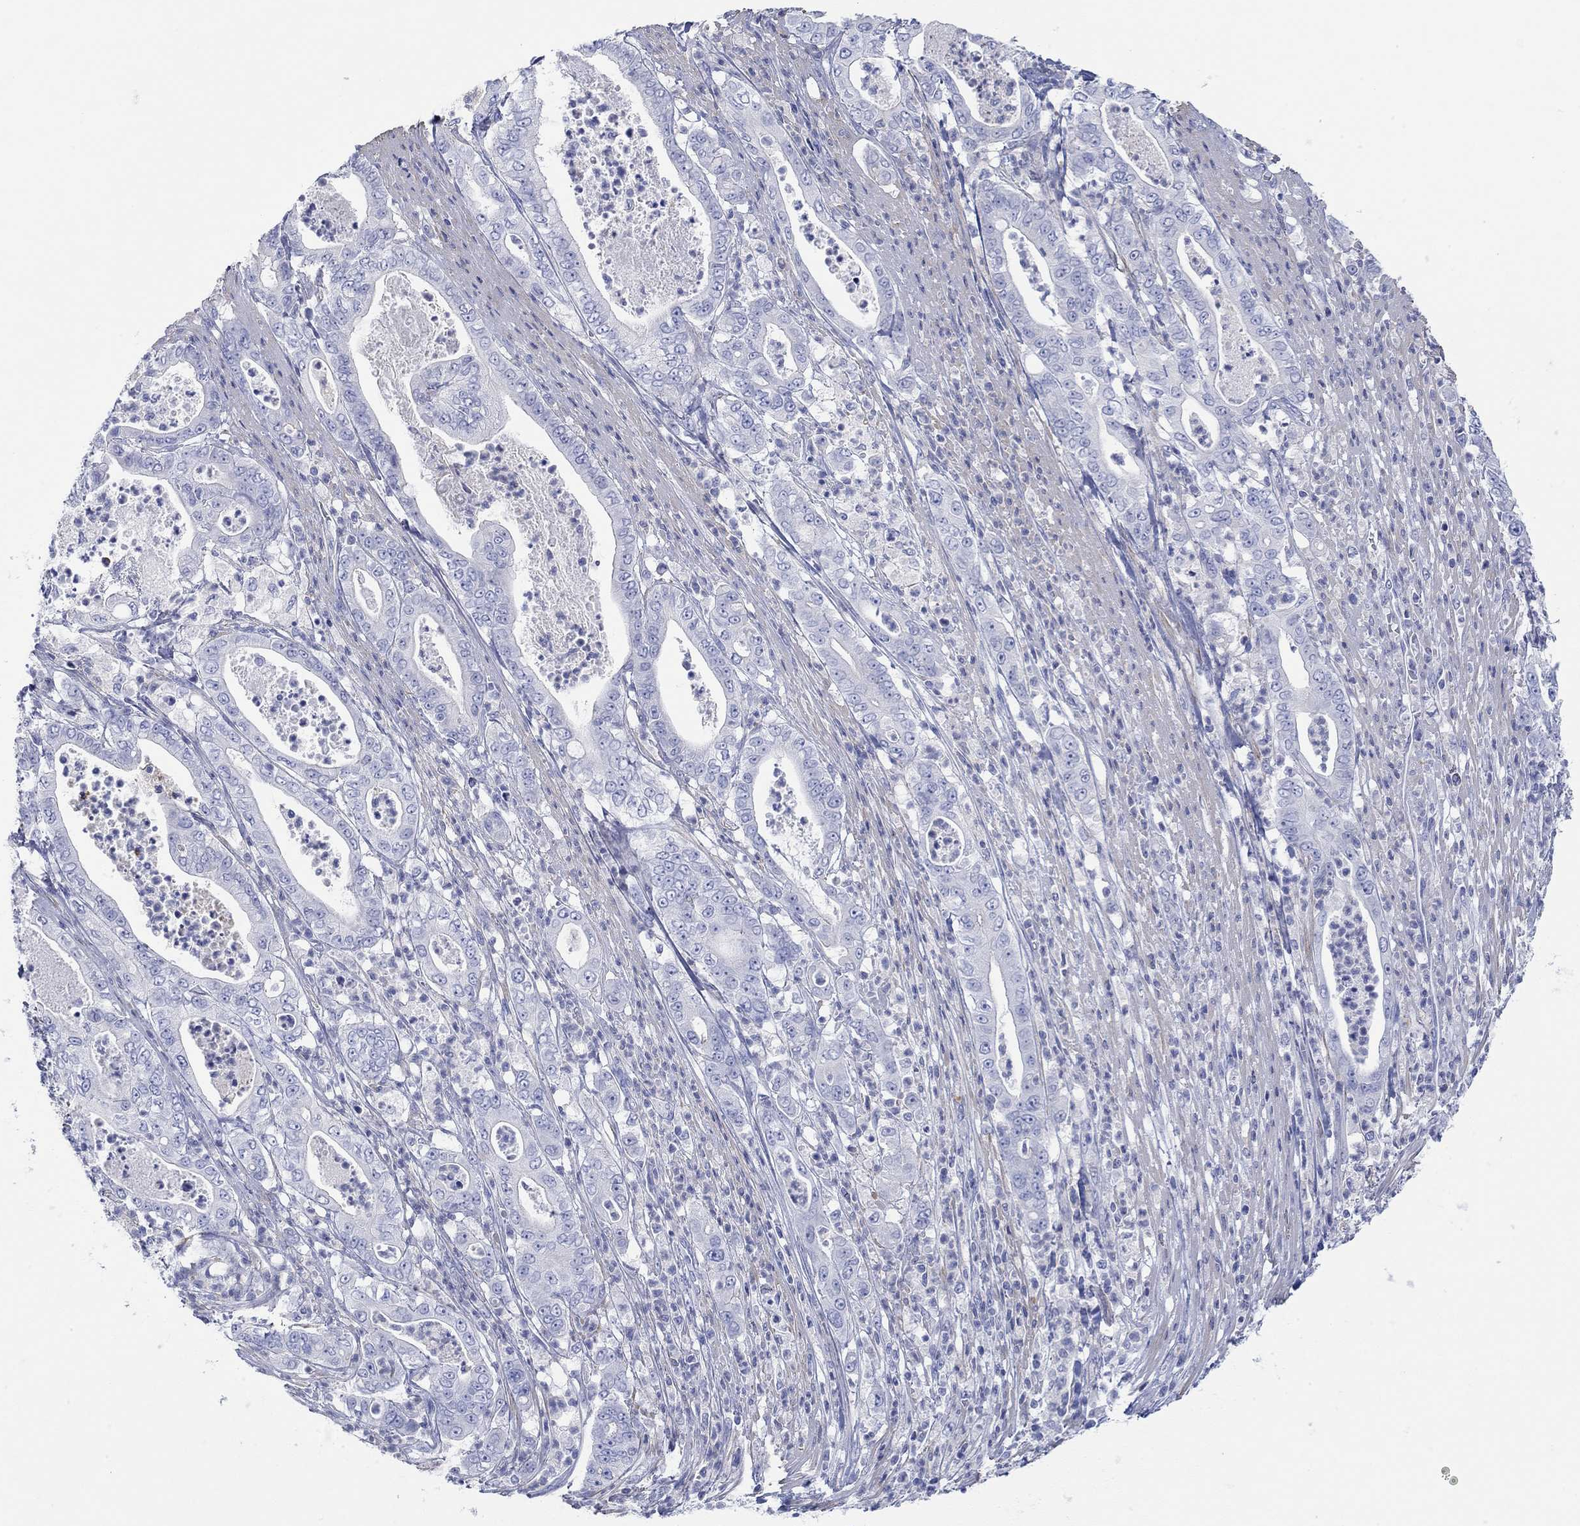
{"staining": {"intensity": "negative", "quantity": "none", "location": "none"}, "tissue": "pancreatic cancer", "cell_type": "Tumor cells", "image_type": "cancer", "snomed": [{"axis": "morphology", "description": "Adenocarcinoma, NOS"}, {"axis": "topography", "description": "Pancreas"}], "caption": "Immunohistochemistry photomicrograph of pancreatic adenocarcinoma stained for a protein (brown), which shows no positivity in tumor cells.", "gene": "PPIL6", "patient": {"sex": "male", "age": 71}}